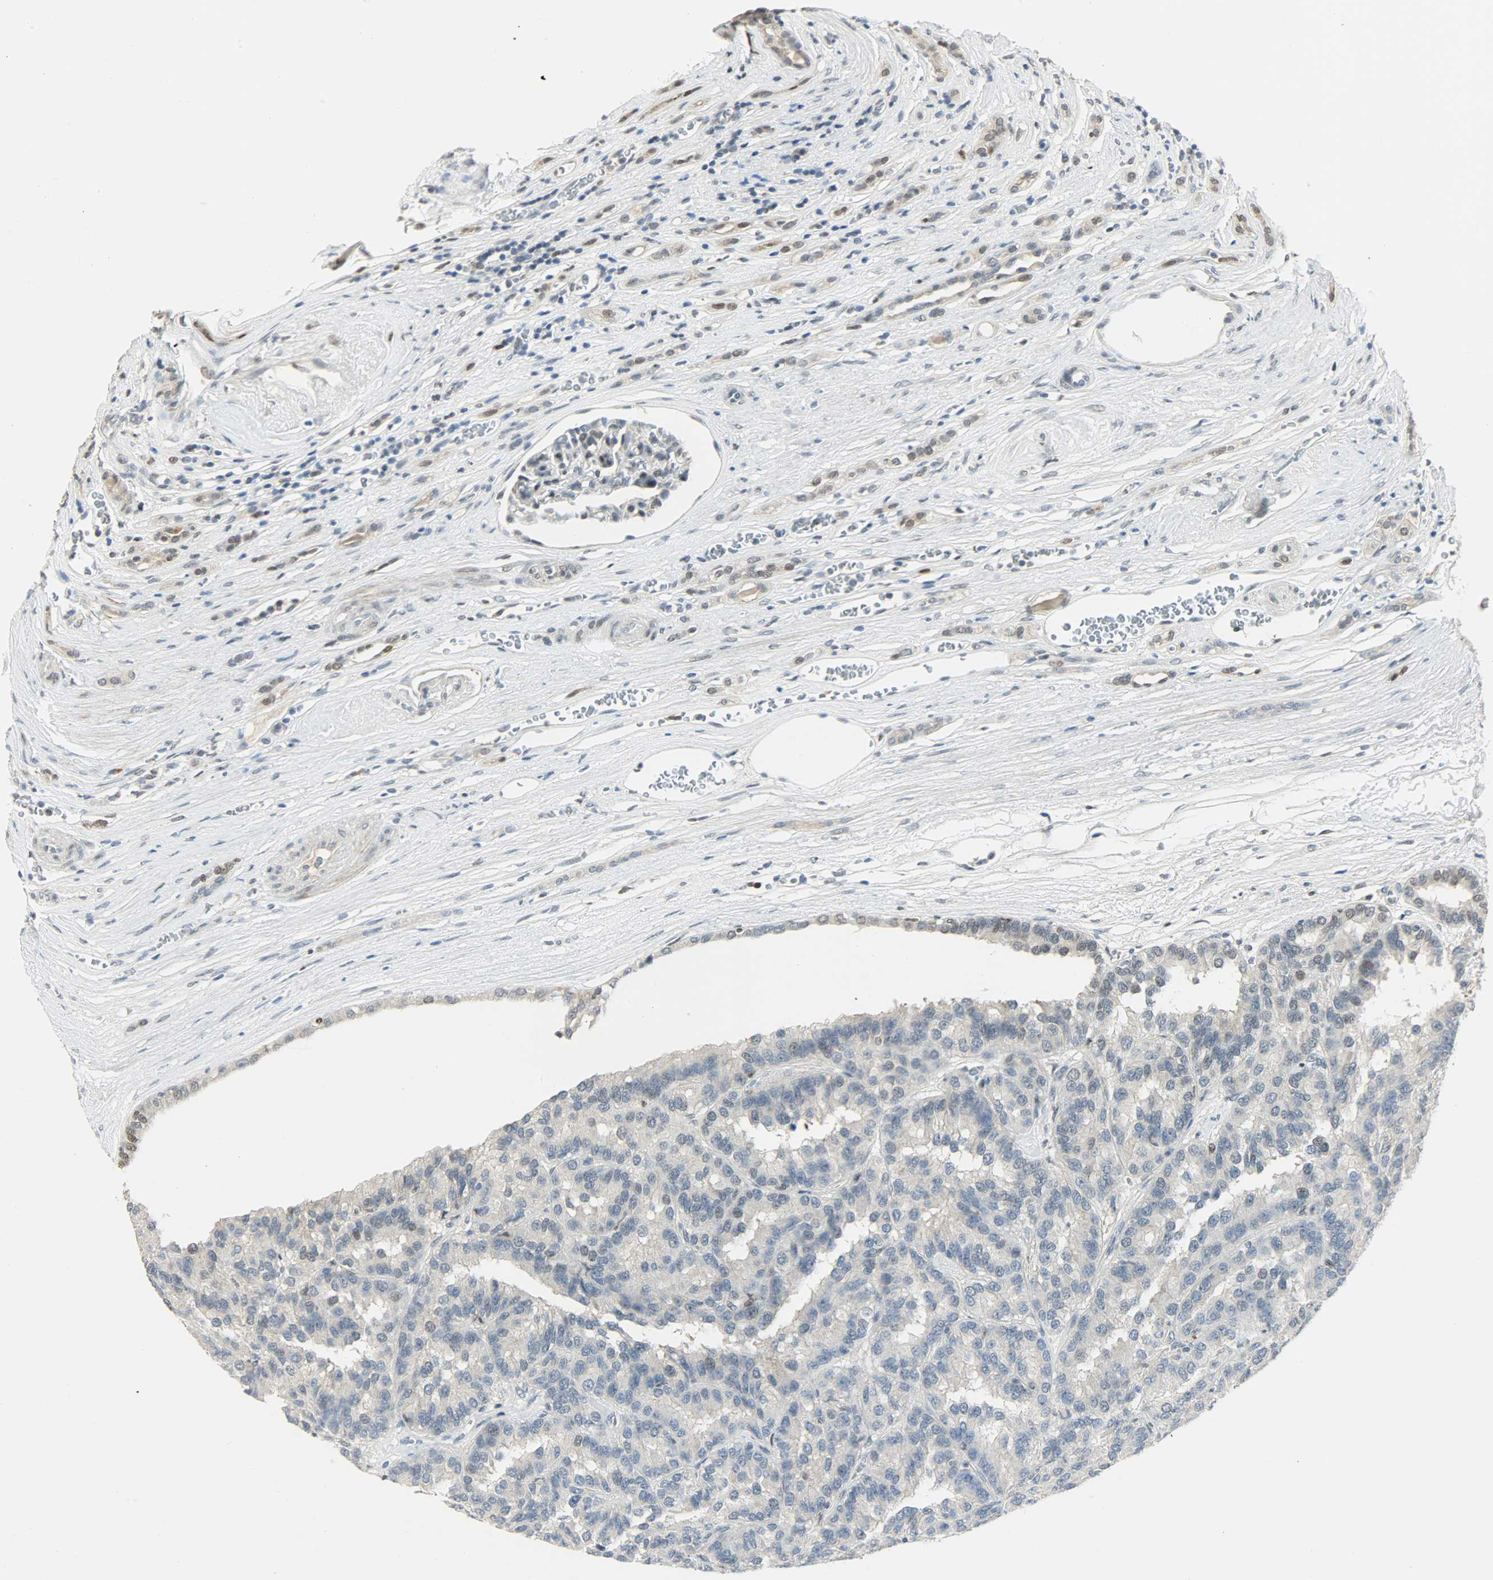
{"staining": {"intensity": "negative", "quantity": "none", "location": "none"}, "tissue": "renal cancer", "cell_type": "Tumor cells", "image_type": "cancer", "snomed": [{"axis": "morphology", "description": "Adenocarcinoma, NOS"}, {"axis": "topography", "description": "Kidney"}], "caption": "IHC photomicrograph of renal cancer stained for a protein (brown), which exhibits no expression in tumor cells.", "gene": "PPARG", "patient": {"sex": "male", "age": 46}}